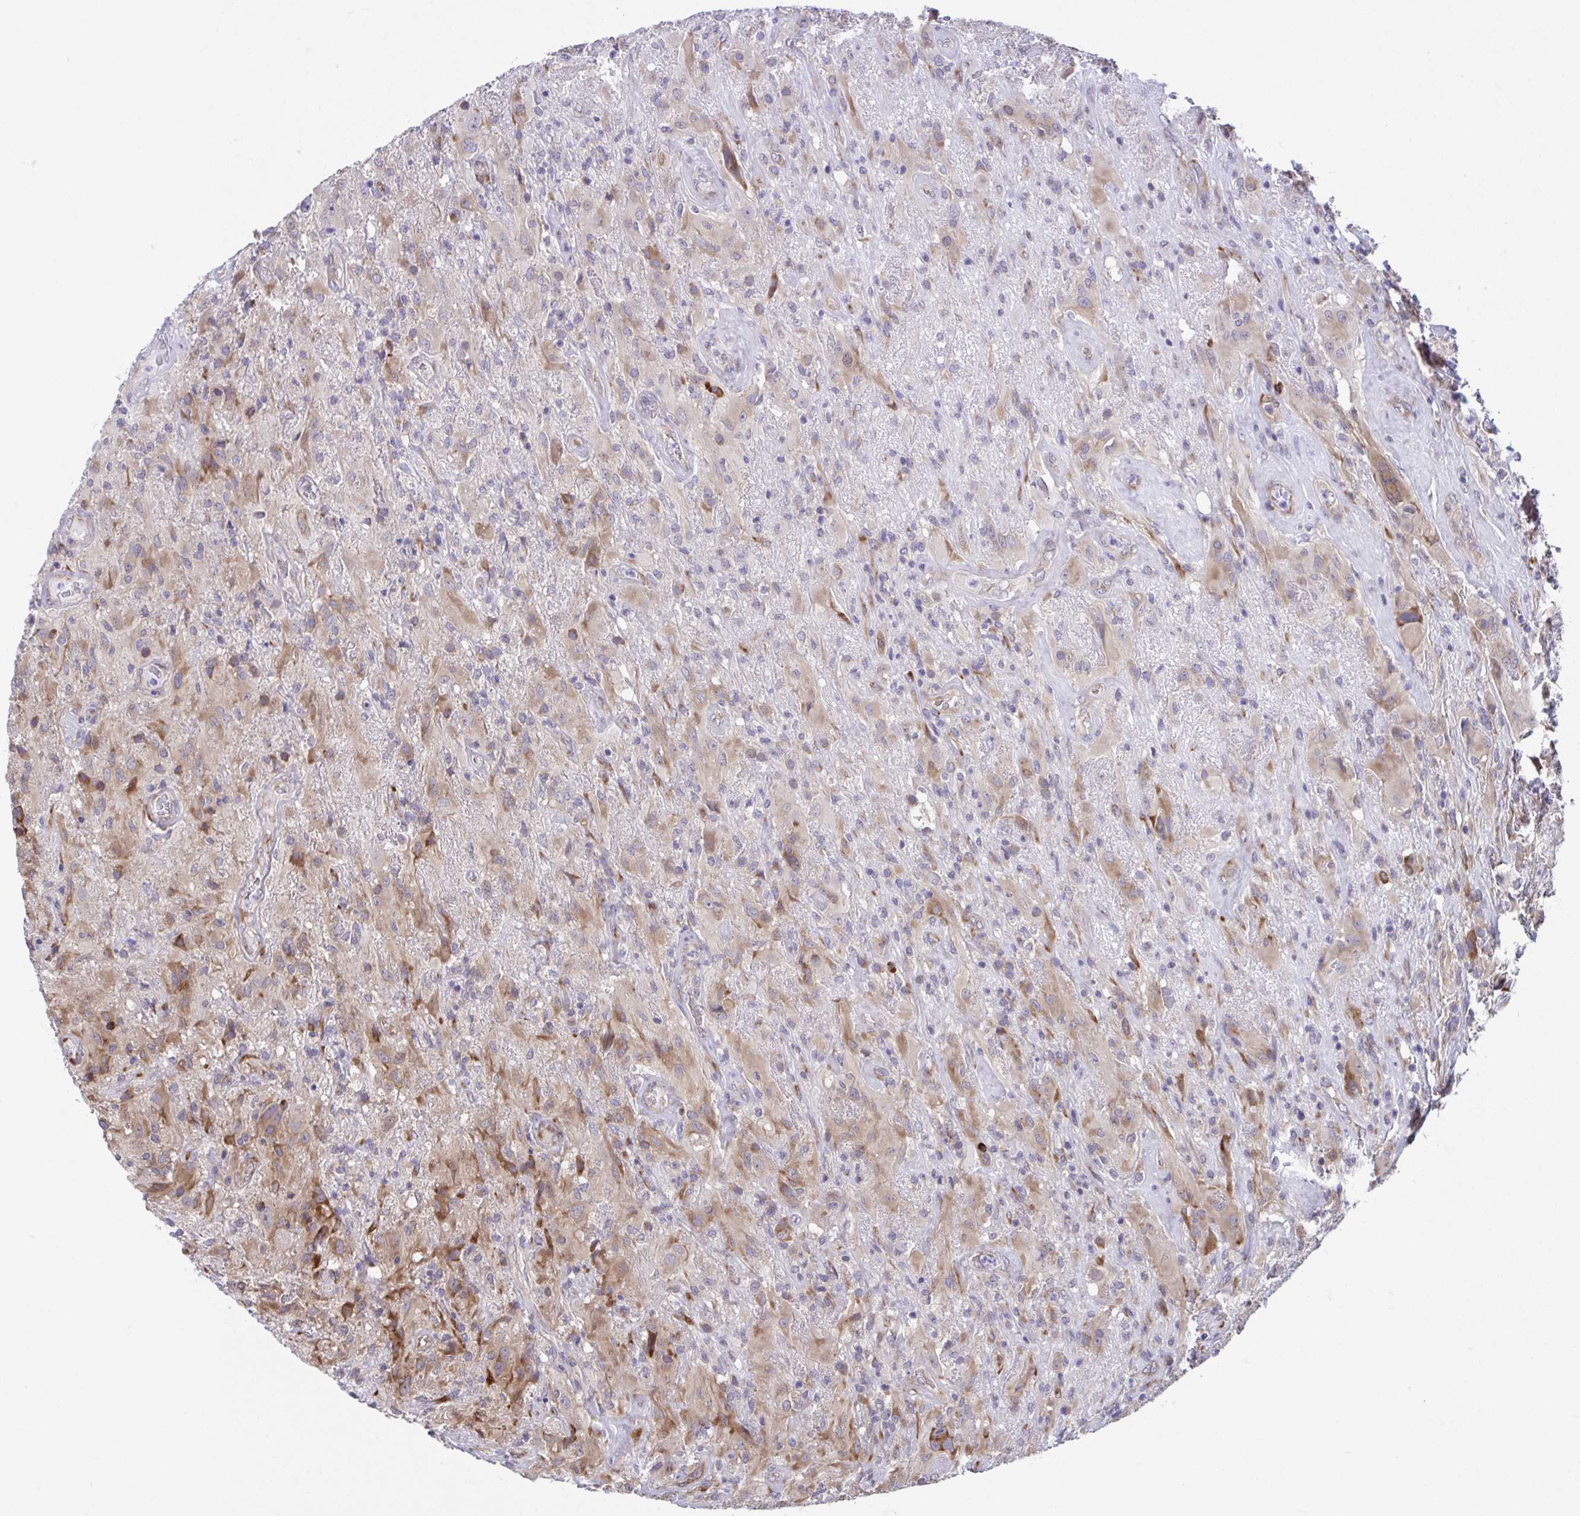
{"staining": {"intensity": "moderate", "quantity": "25%-75%", "location": "cytoplasmic/membranous"}, "tissue": "glioma", "cell_type": "Tumor cells", "image_type": "cancer", "snomed": [{"axis": "morphology", "description": "Glioma, malignant, High grade"}, {"axis": "topography", "description": "Brain"}], "caption": "Human malignant glioma (high-grade) stained for a protein (brown) reveals moderate cytoplasmic/membranous positive staining in approximately 25%-75% of tumor cells.", "gene": "SELENON", "patient": {"sex": "male", "age": 46}}